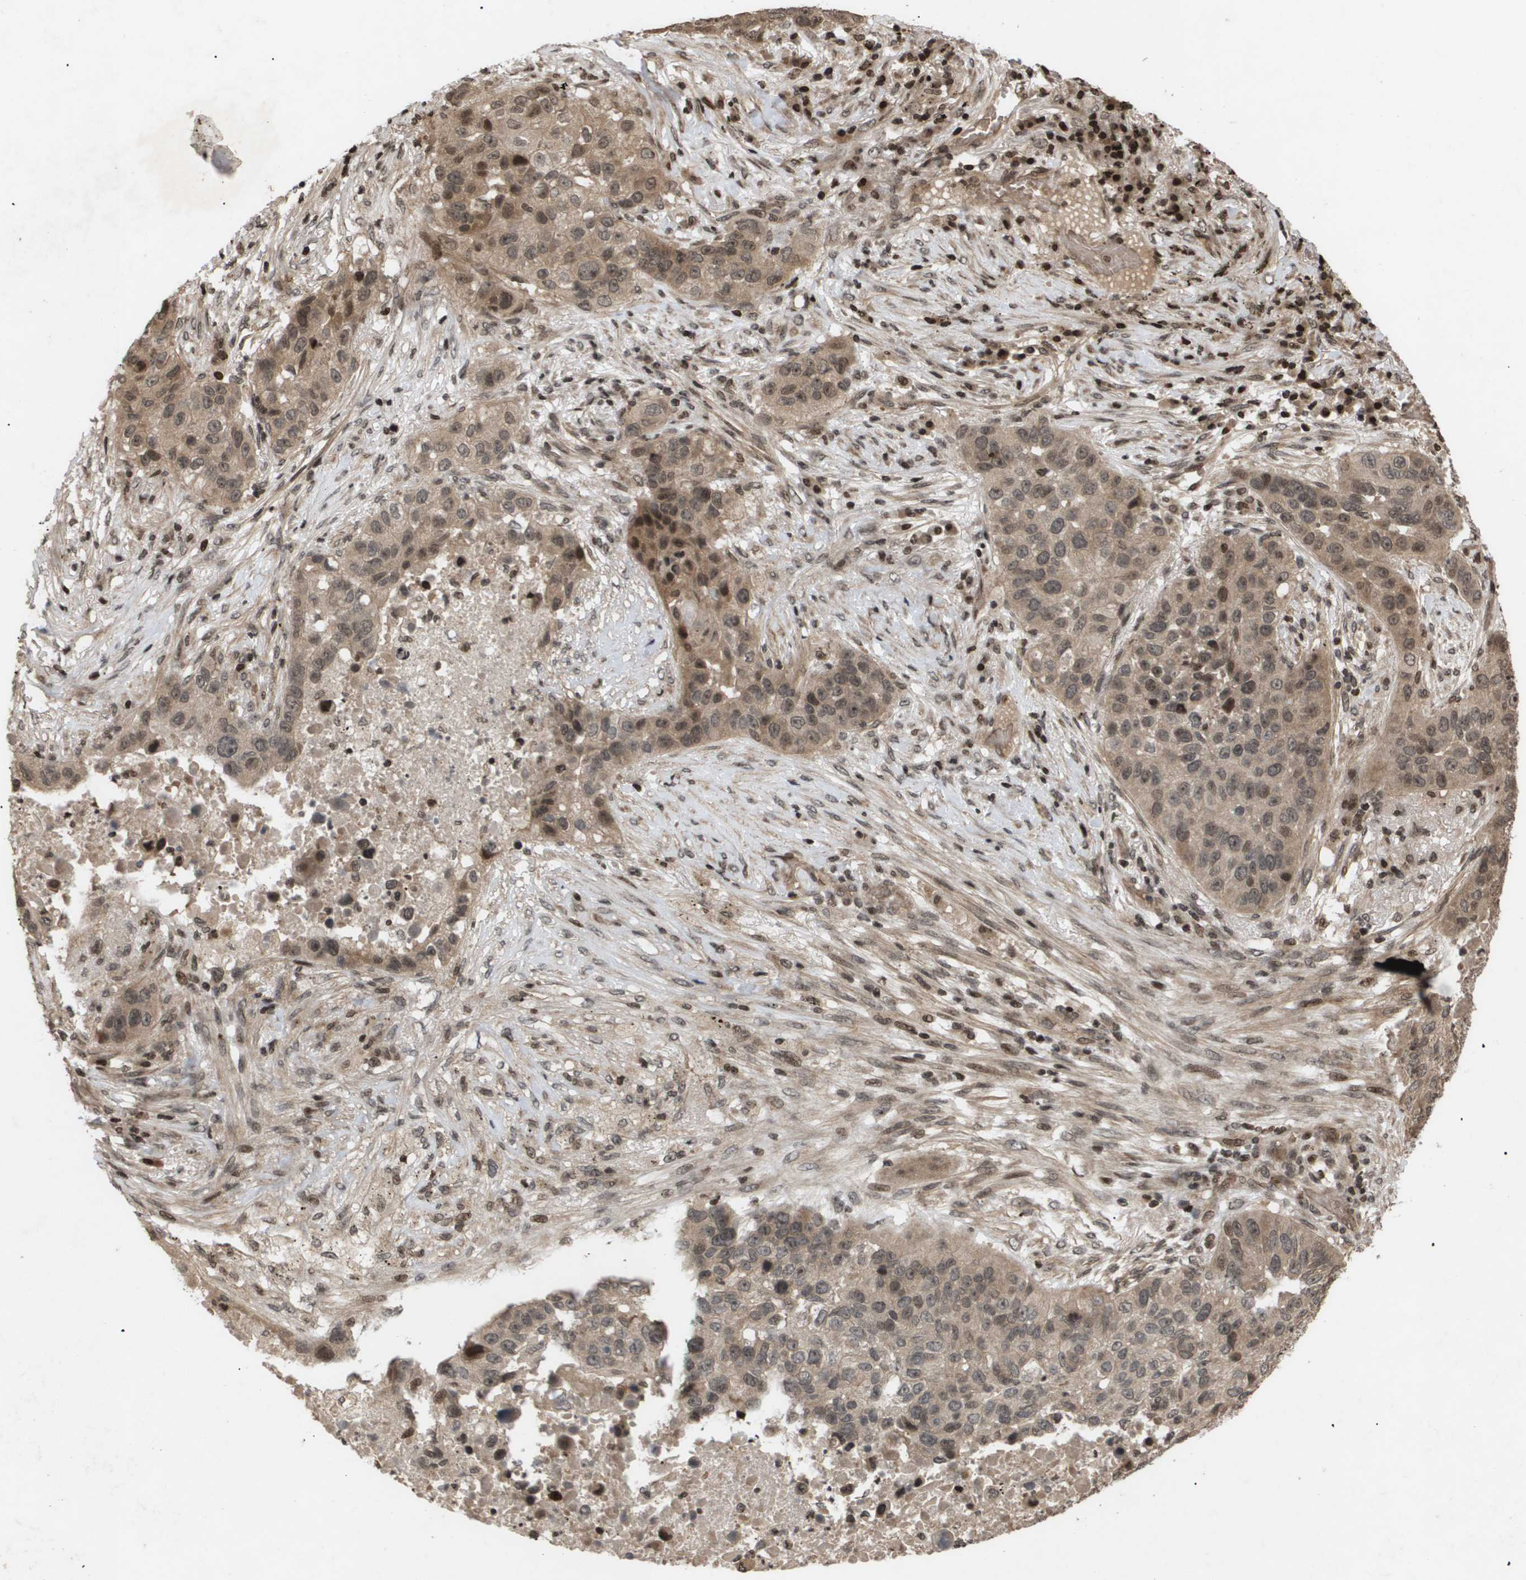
{"staining": {"intensity": "moderate", "quantity": ">75%", "location": "cytoplasmic/membranous"}, "tissue": "lung cancer", "cell_type": "Tumor cells", "image_type": "cancer", "snomed": [{"axis": "morphology", "description": "Squamous cell carcinoma, NOS"}, {"axis": "topography", "description": "Lung"}], "caption": "Squamous cell carcinoma (lung) stained with DAB (3,3'-diaminobenzidine) immunohistochemistry (IHC) displays medium levels of moderate cytoplasmic/membranous expression in approximately >75% of tumor cells.", "gene": "HSPA6", "patient": {"sex": "male", "age": 57}}